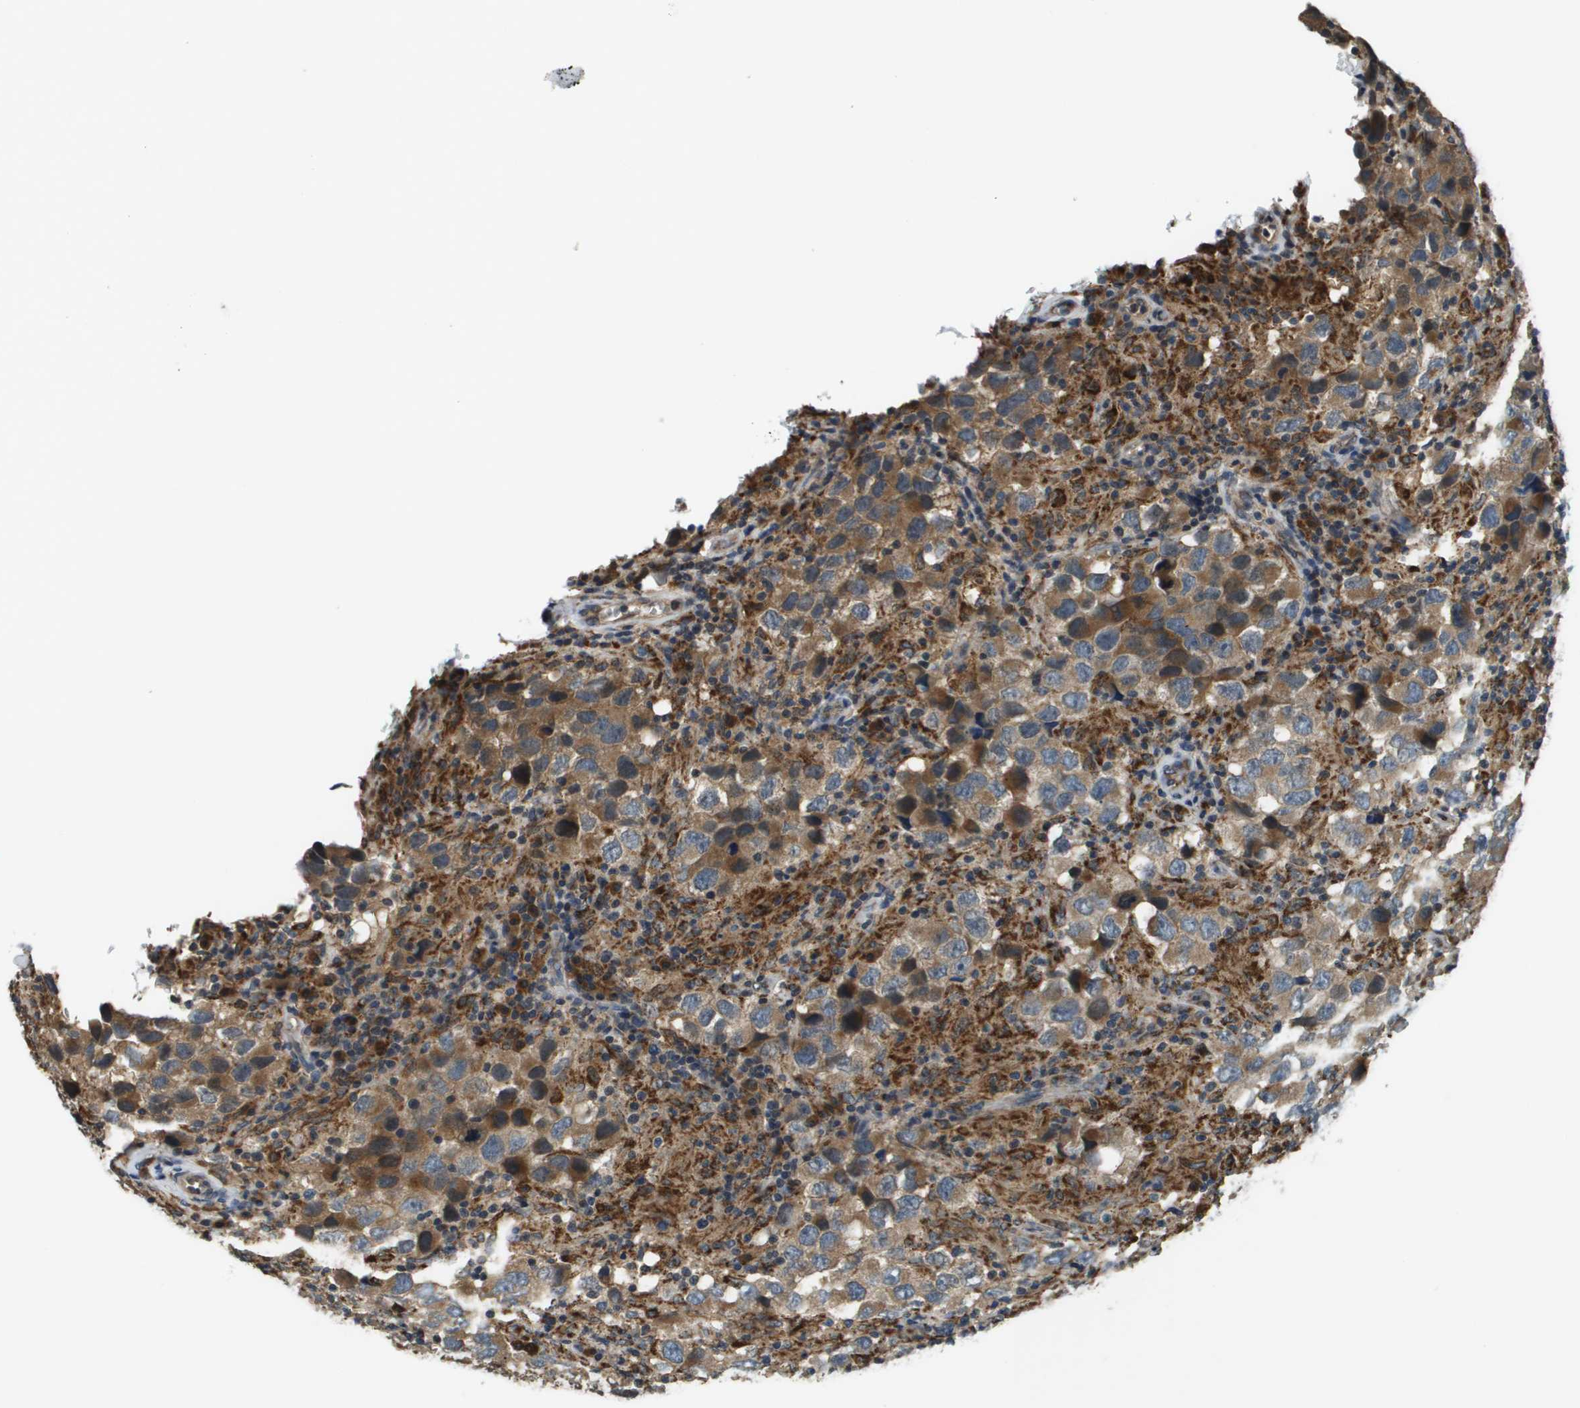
{"staining": {"intensity": "moderate", "quantity": ">75%", "location": "cytoplasmic/membranous"}, "tissue": "testis cancer", "cell_type": "Tumor cells", "image_type": "cancer", "snomed": [{"axis": "morphology", "description": "Carcinoma, Embryonal, NOS"}, {"axis": "topography", "description": "Testis"}], "caption": "Testis cancer stained with a brown dye reveals moderate cytoplasmic/membranous positive positivity in about >75% of tumor cells.", "gene": "CDKN2C", "patient": {"sex": "male", "age": 21}}